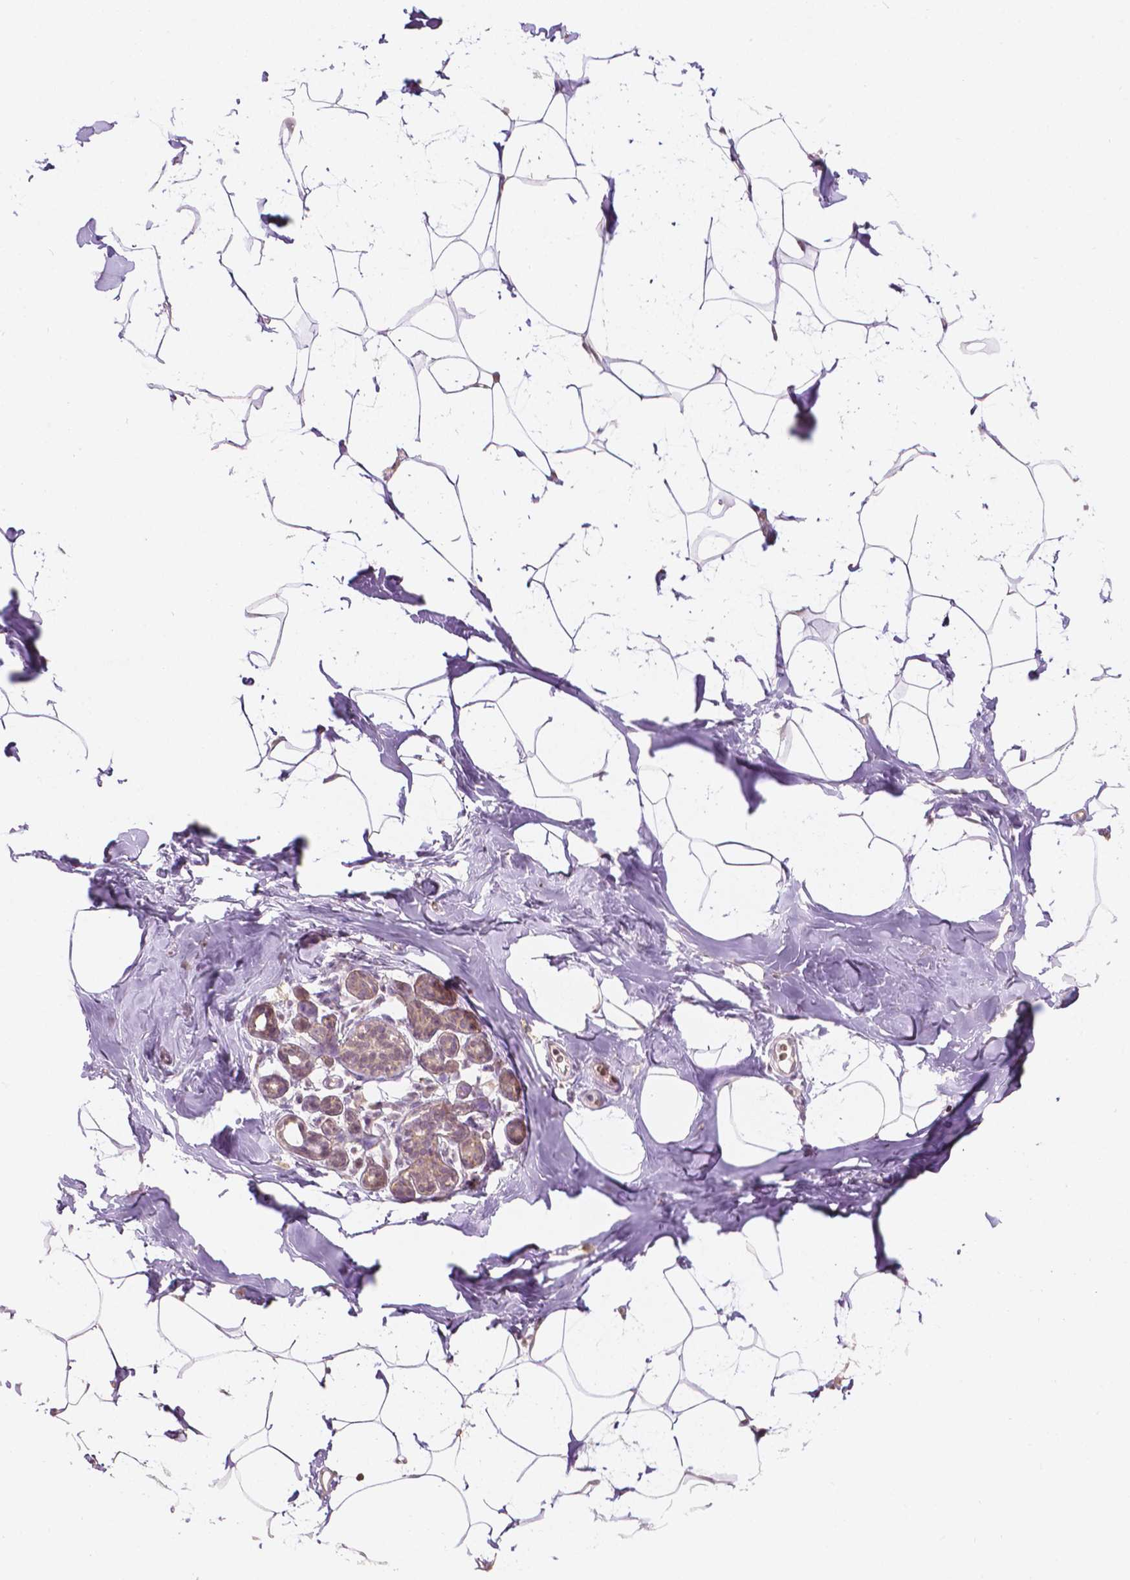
{"staining": {"intensity": "moderate", "quantity": ">75%", "location": "nuclear"}, "tissue": "breast", "cell_type": "Adipocytes", "image_type": "normal", "snomed": [{"axis": "morphology", "description": "Normal tissue, NOS"}, {"axis": "topography", "description": "Breast"}], "caption": "Human breast stained with a brown dye demonstrates moderate nuclear positive expression in approximately >75% of adipocytes.", "gene": "NOS1AP", "patient": {"sex": "female", "age": 32}}